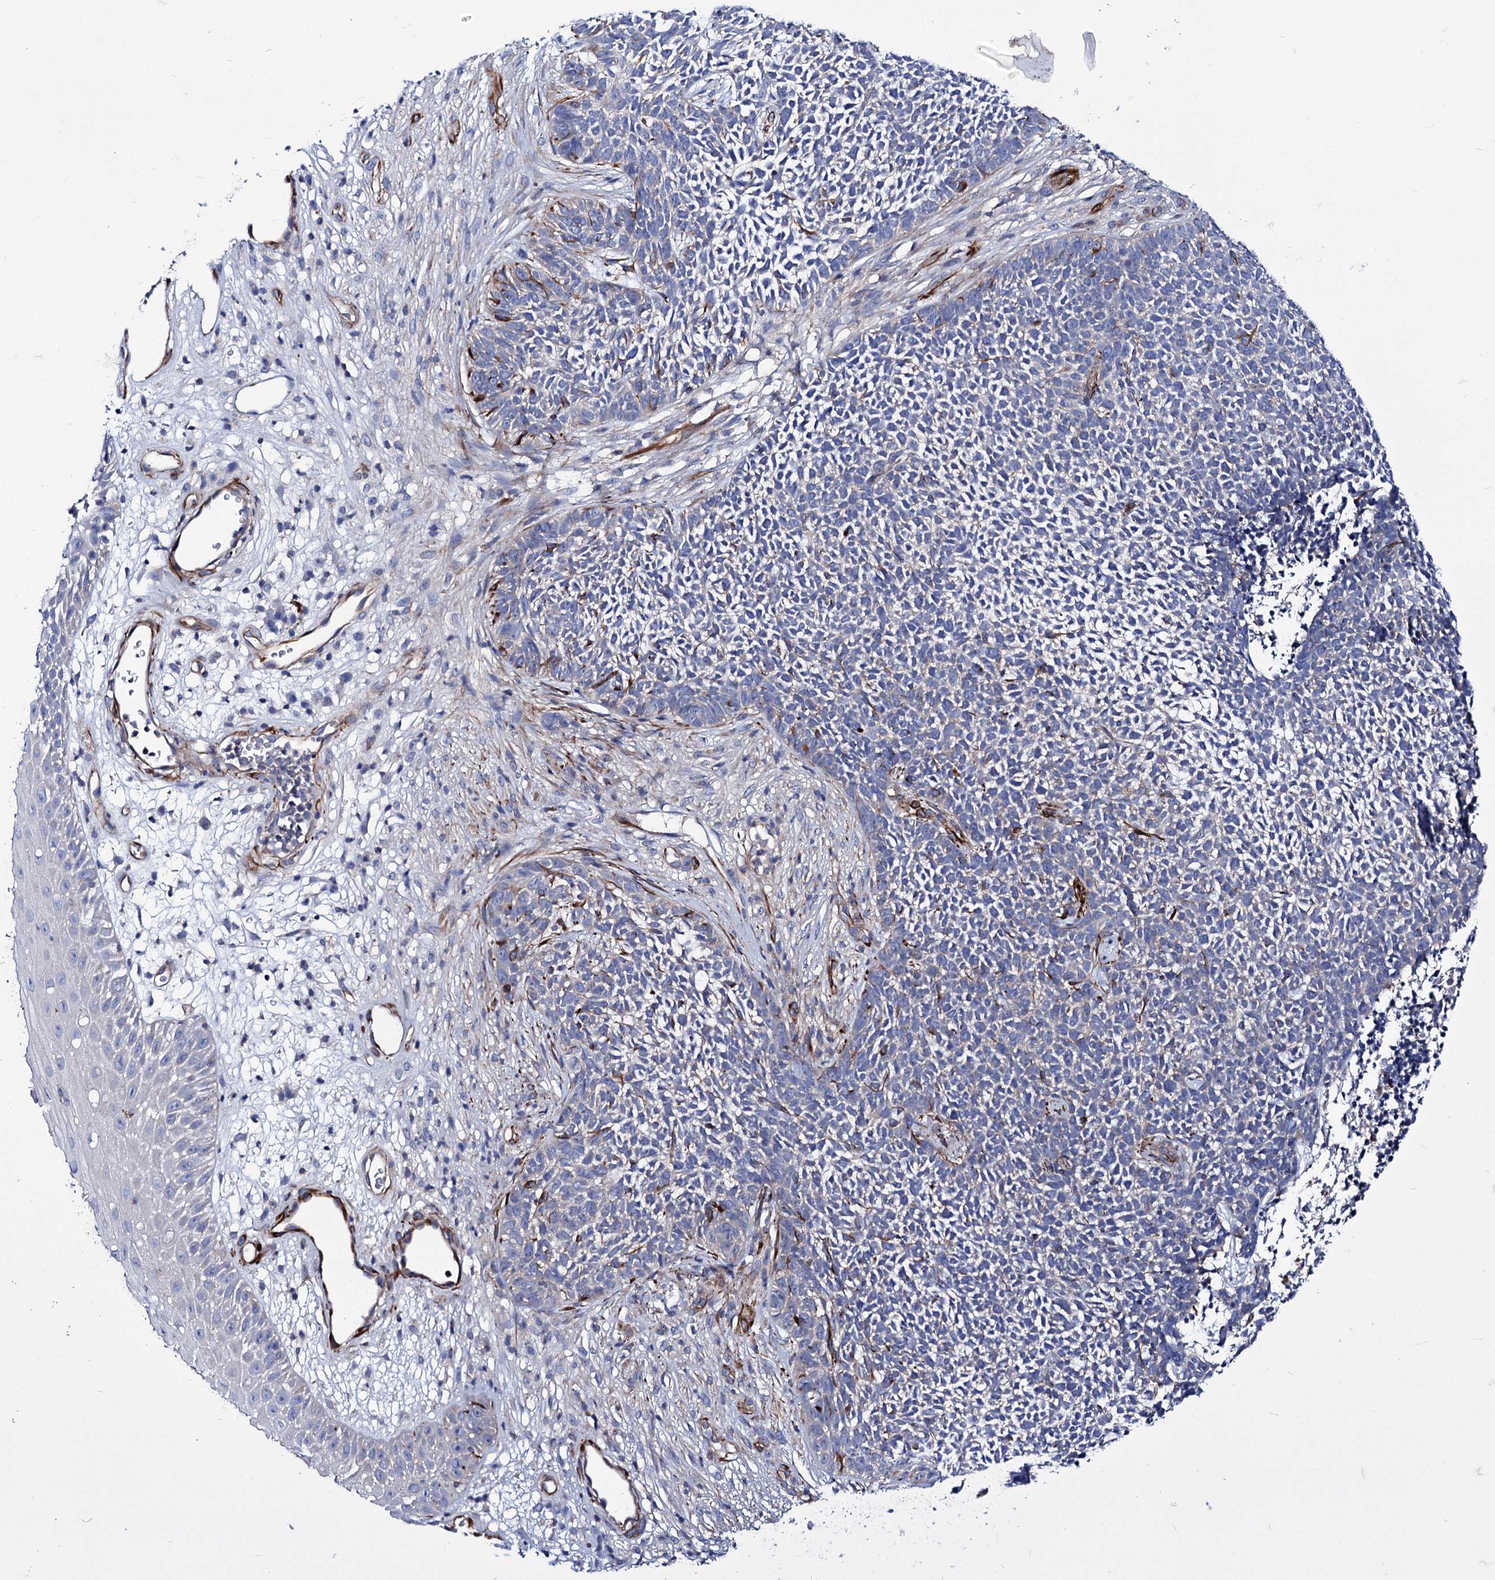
{"staining": {"intensity": "negative", "quantity": "none", "location": "none"}, "tissue": "skin cancer", "cell_type": "Tumor cells", "image_type": "cancer", "snomed": [{"axis": "morphology", "description": "Basal cell carcinoma"}, {"axis": "topography", "description": "Skin"}], "caption": "Micrograph shows no significant protein positivity in tumor cells of basal cell carcinoma (skin).", "gene": "AXL", "patient": {"sex": "female", "age": 84}}